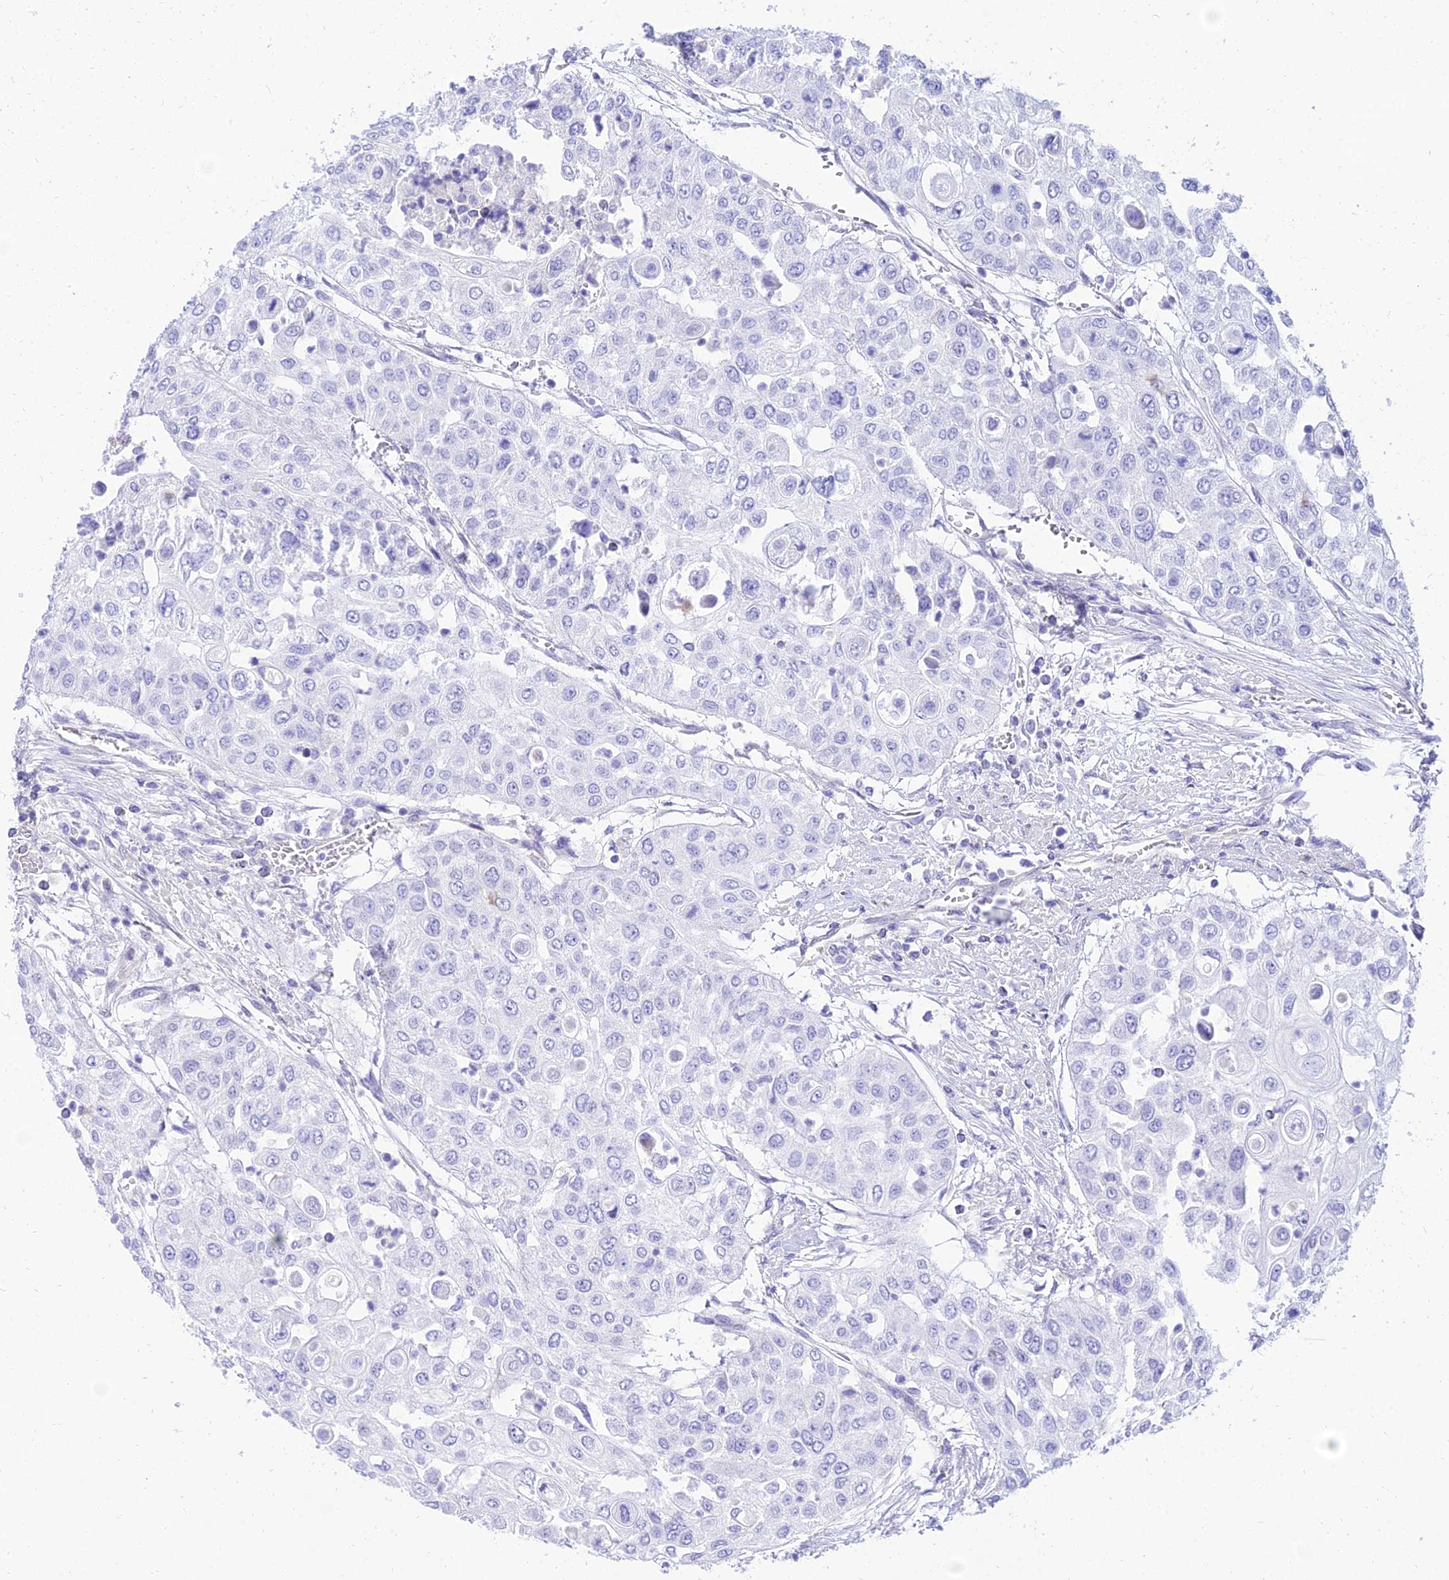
{"staining": {"intensity": "negative", "quantity": "none", "location": "none"}, "tissue": "urothelial cancer", "cell_type": "Tumor cells", "image_type": "cancer", "snomed": [{"axis": "morphology", "description": "Urothelial carcinoma, High grade"}, {"axis": "topography", "description": "Urinary bladder"}], "caption": "DAB (3,3'-diaminobenzidine) immunohistochemical staining of high-grade urothelial carcinoma displays no significant expression in tumor cells.", "gene": "TAC3", "patient": {"sex": "female", "age": 79}}